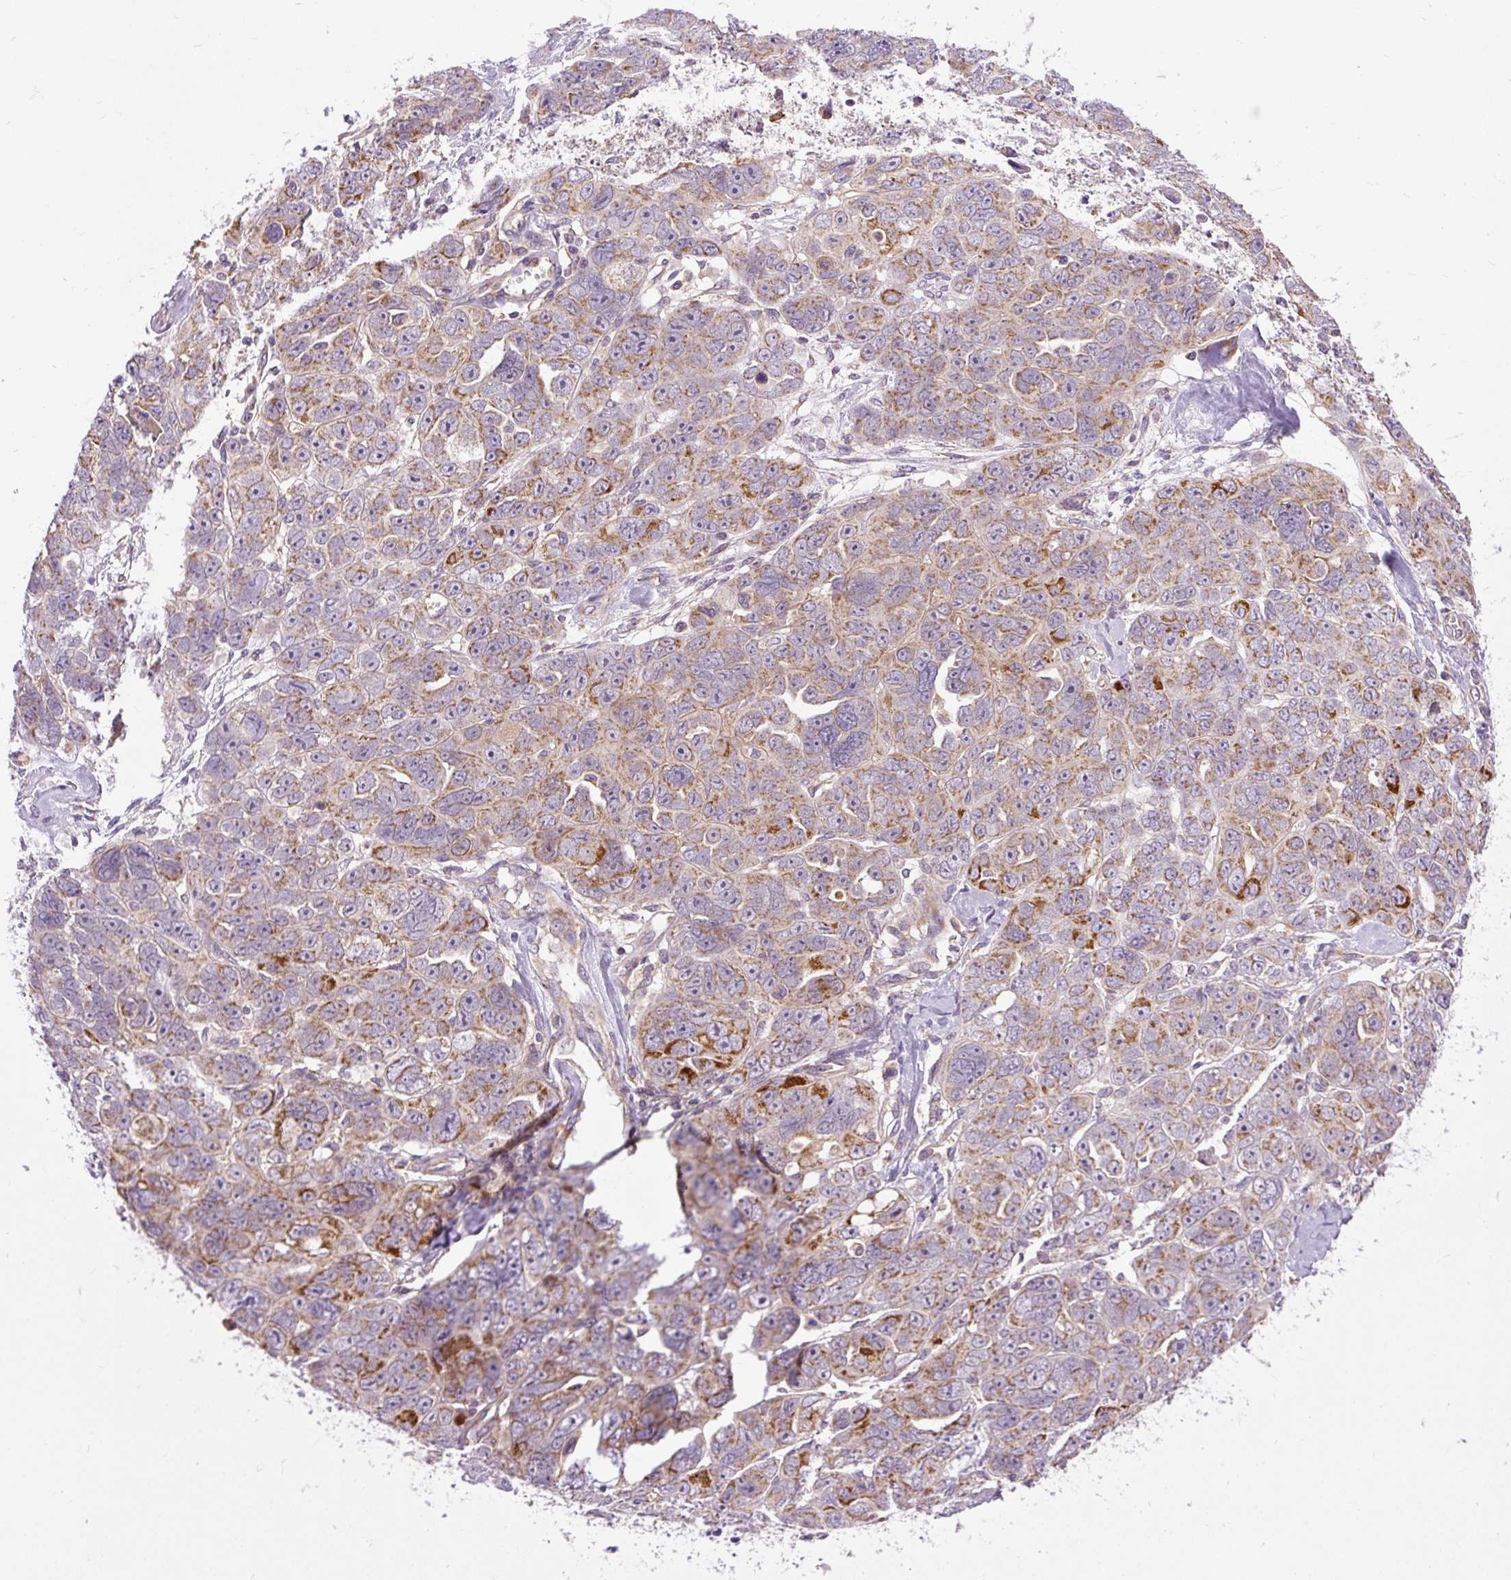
{"staining": {"intensity": "strong", "quantity": "<25%", "location": "cytoplasmic/membranous"}, "tissue": "ovarian cancer", "cell_type": "Tumor cells", "image_type": "cancer", "snomed": [{"axis": "morphology", "description": "Cystadenocarcinoma, serous, NOS"}, {"axis": "topography", "description": "Ovary"}], "caption": "A medium amount of strong cytoplasmic/membranous positivity is seen in about <25% of tumor cells in ovarian cancer (serous cystadenocarcinoma) tissue.", "gene": "TM2D3", "patient": {"sex": "female", "age": 63}}